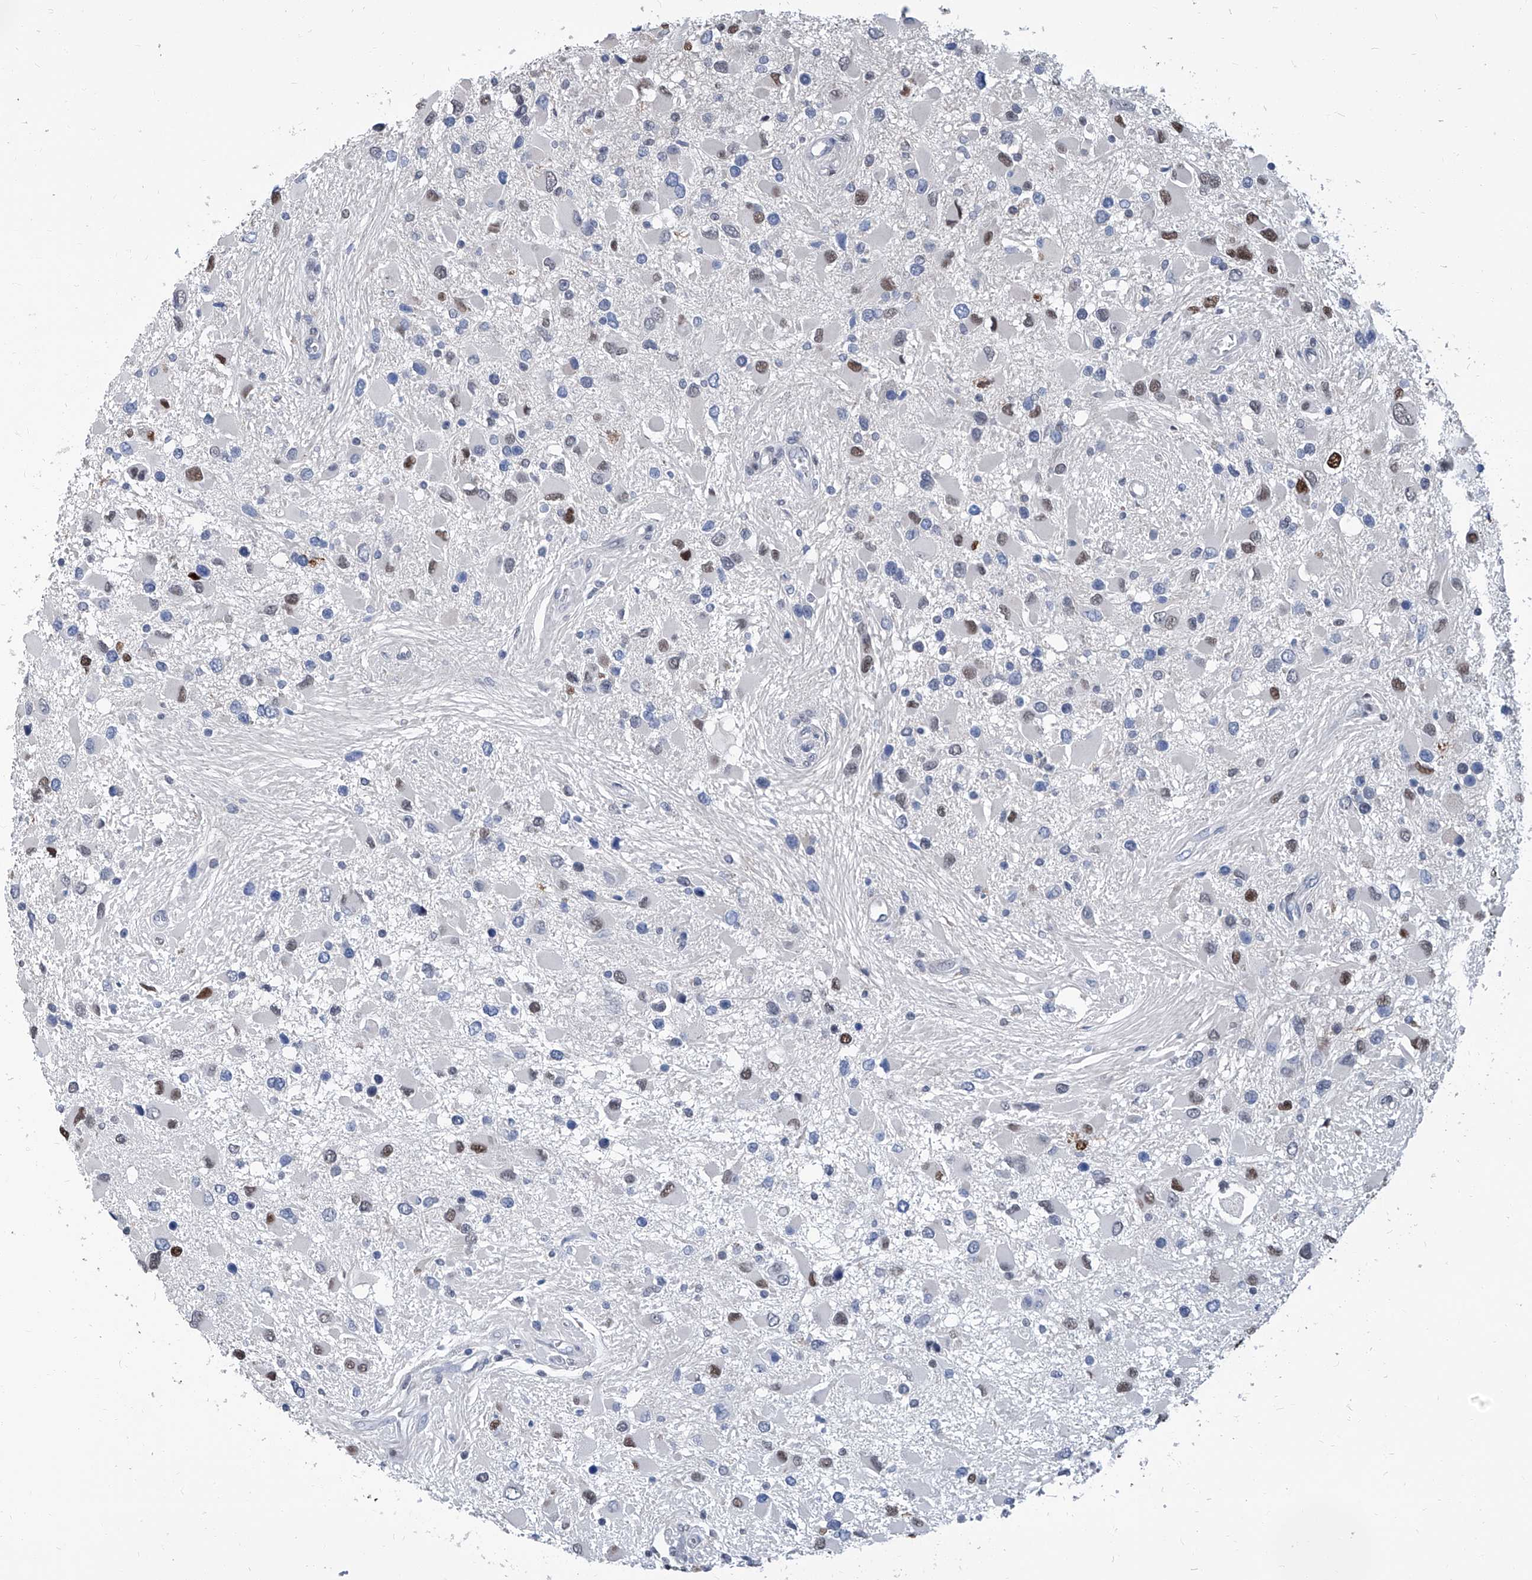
{"staining": {"intensity": "moderate", "quantity": "<25%", "location": "nuclear"}, "tissue": "glioma", "cell_type": "Tumor cells", "image_type": "cancer", "snomed": [{"axis": "morphology", "description": "Glioma, malignant, High grade"}, {"axis": "topography", "description": "Brain"}], "caption": "Human malignant glioma (high-grade) stained with a brown dye shows moderate nuclear positive positivity in approximately <25% of tumor cells.", "gene": "PCNA", "patient": {"sex": "male", "age": 53}}